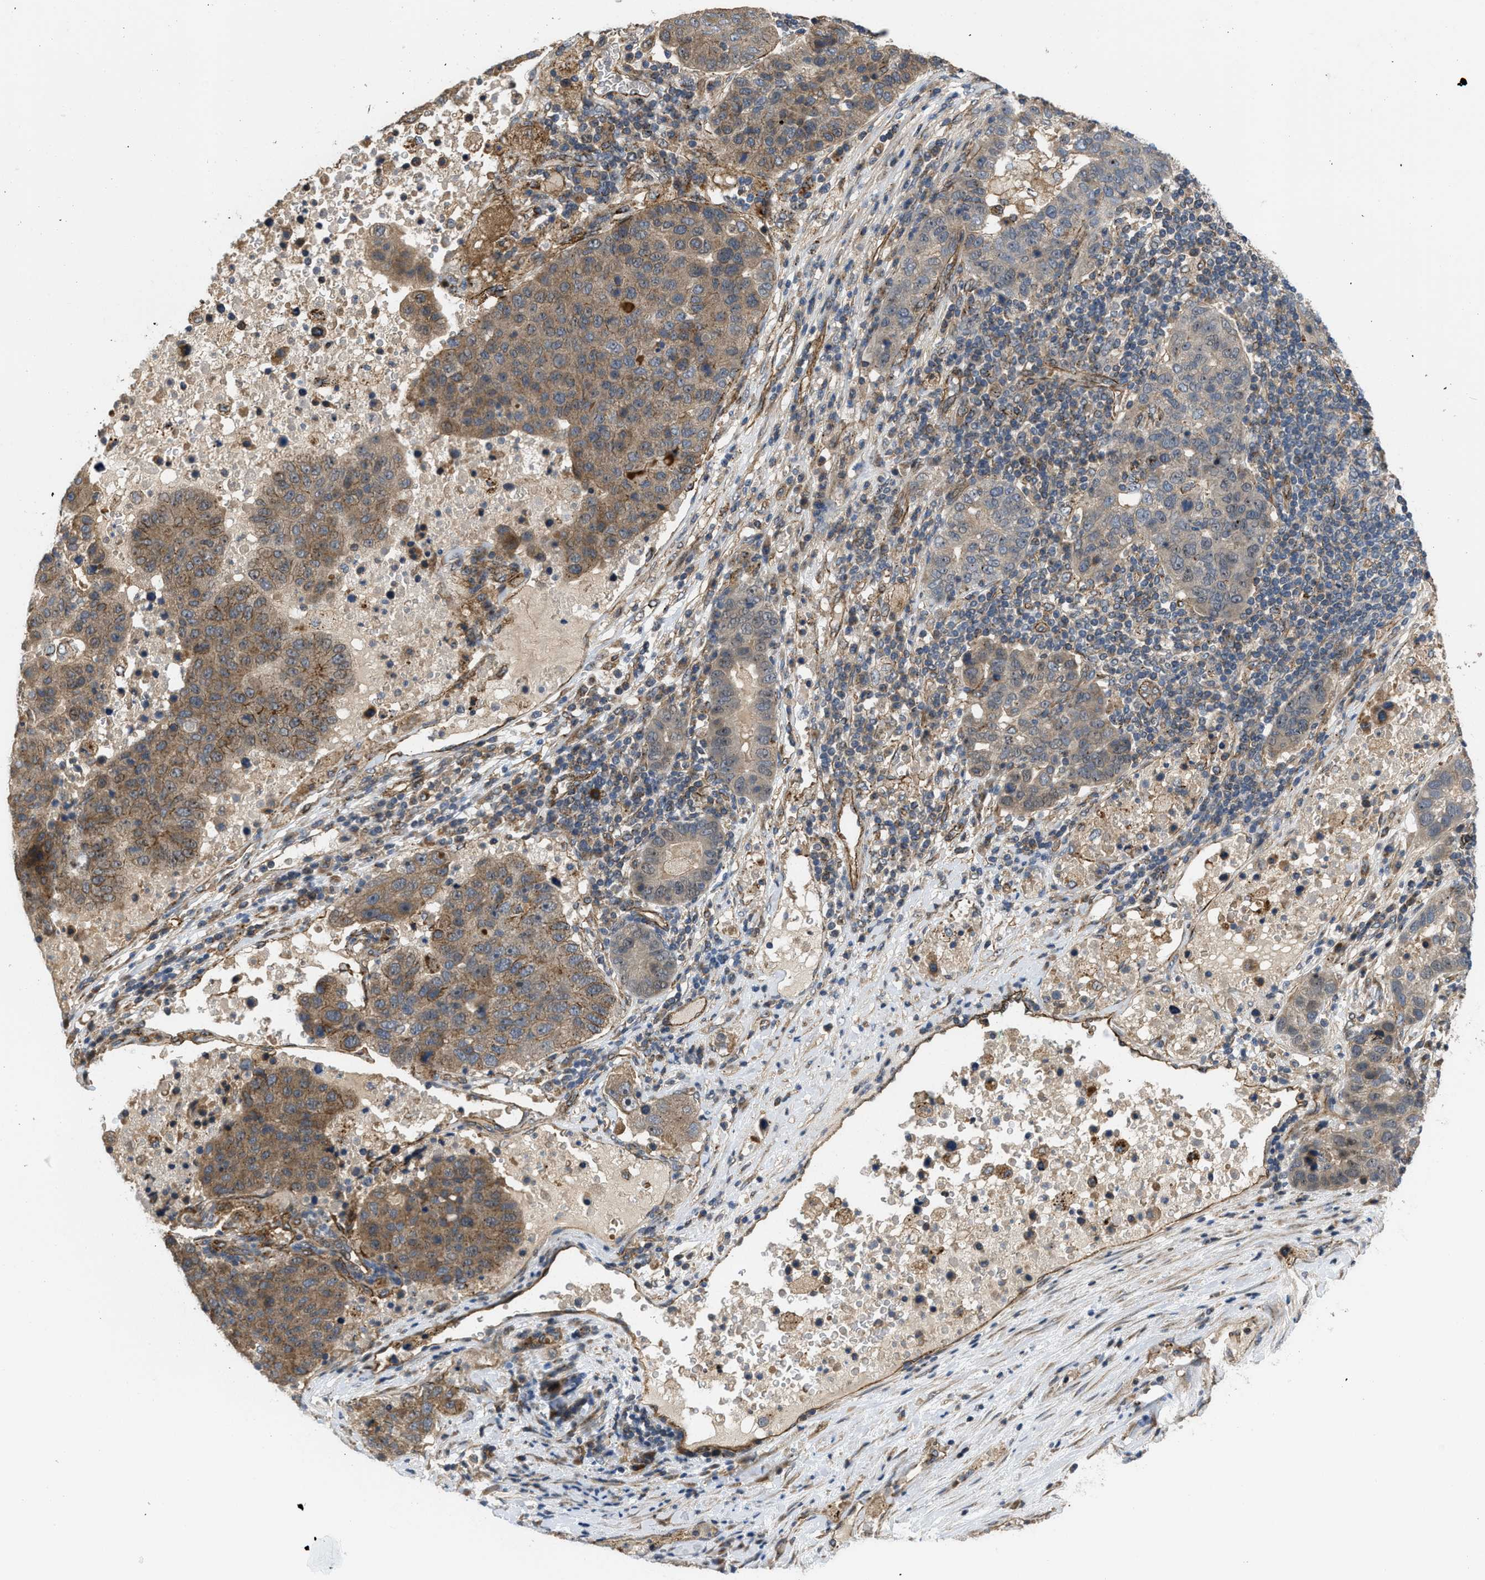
{"staining": {"intensity": "moderate", "quantity": "25%-75%", "location": "cytoplasmic/membranous"}, "tissue": "pancreatic cancer", "cell_type": "Tumor cells", "image_type": "cancer", "snomed": [{"axis": "morphology", "description": "Adenocarcinoma, NOS"}, {"axis": "topography", "description": "Pancreas"}], "caption": "Protein analysis of pancreatic cancer tissue demonstrates moderate cytoplasmic/membranous expression in about 25%-75% of tumor cells.", "gene": "GPATCH2L", "patient": {"sex": "female", "age": 61}}